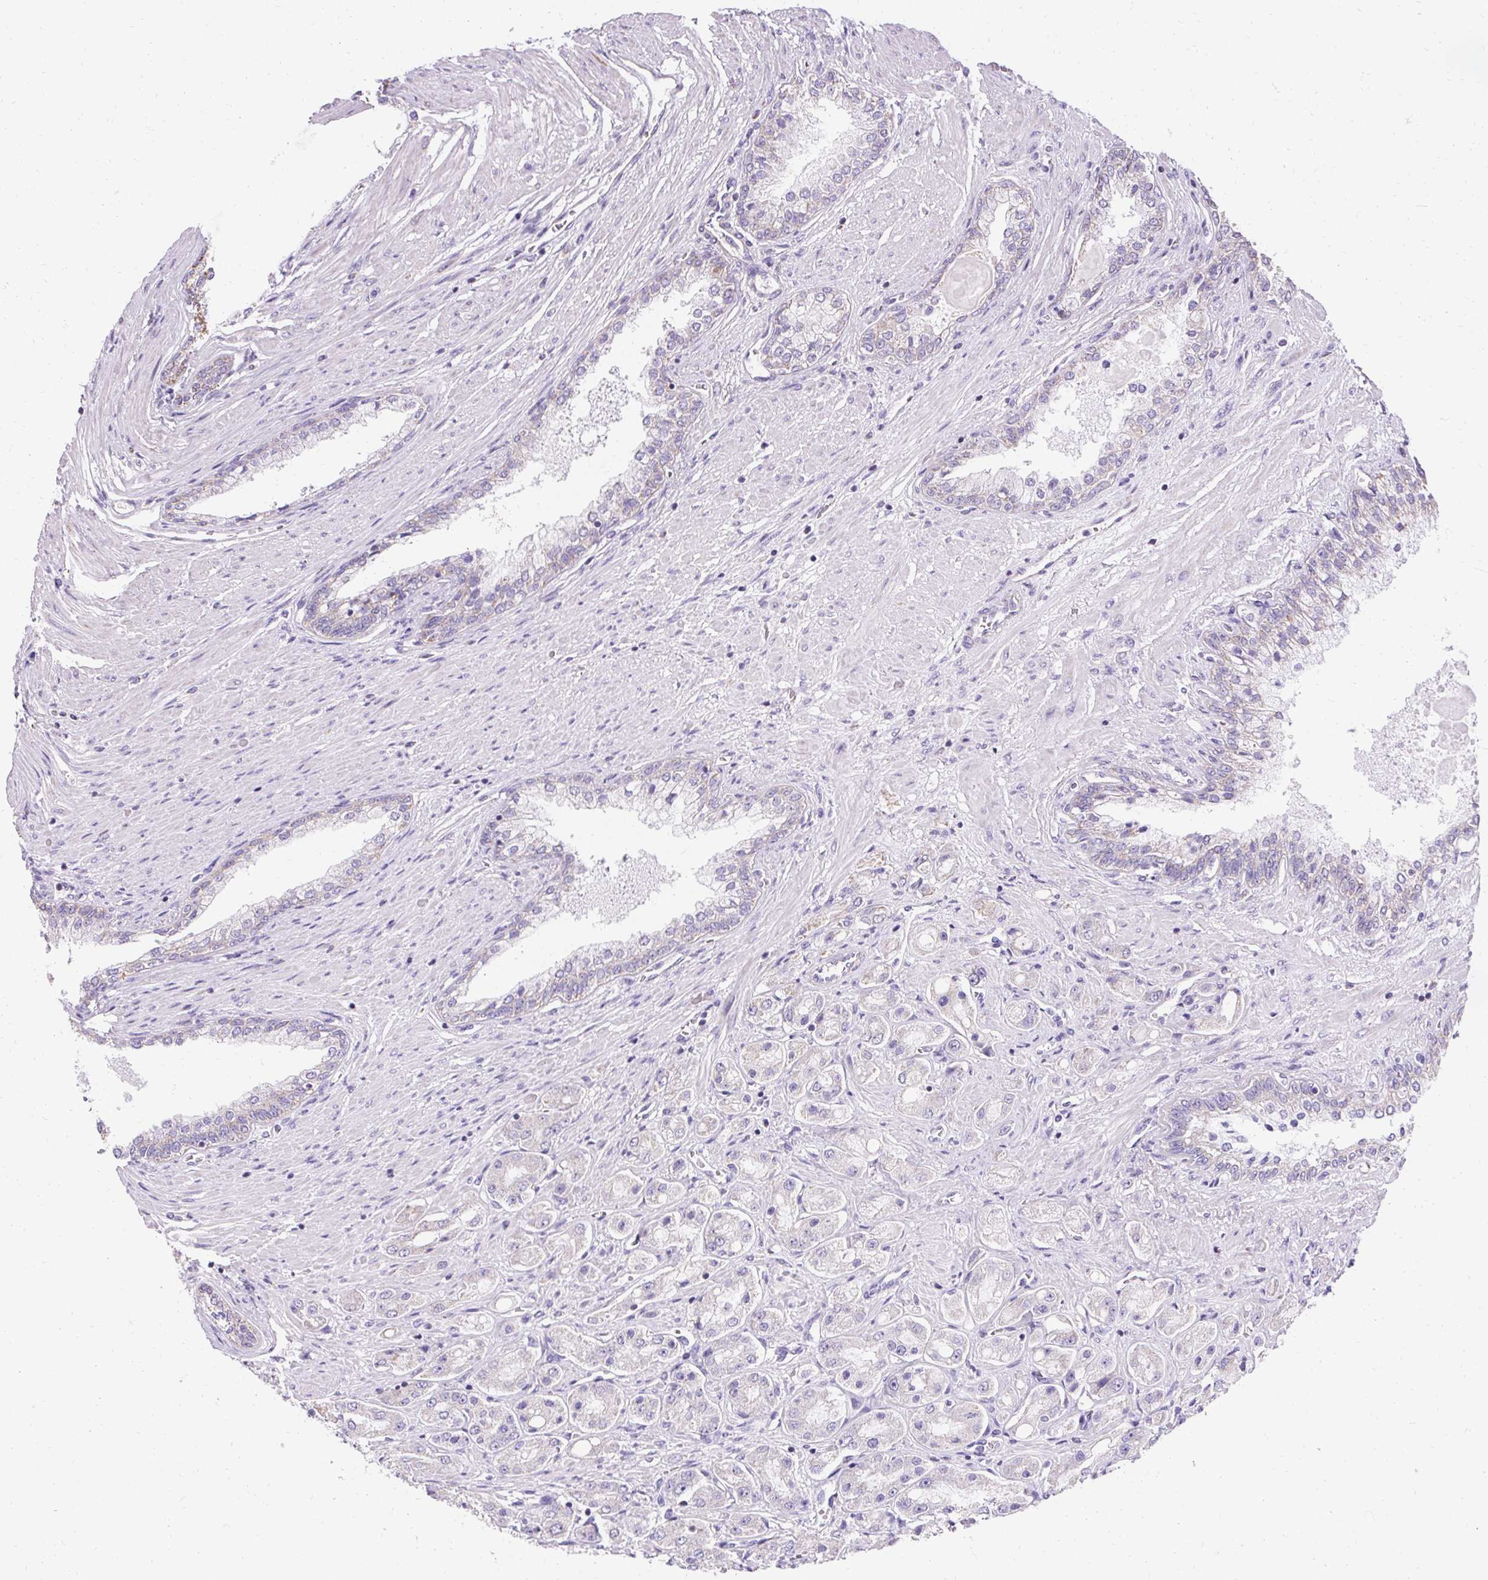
{"staining": {"intensity": "negative", "quantity": "none", "location": "none"}, "tissue": "prostate cancer", "cell_type": "Tumor cells", "image_type": "cancer", "snomed": [{"axis": "morphology", "description": "Adenocarcinoma, High grade"}, {"axis": "topography", "description": "Prostate"}], "caption": "This is a image of immunohistochemistry (IHC) staining of prostate cancer, which shows no staining in tumor cells.", "gene": "ASGR2", "patient": {"sex": "male", "age": 67}}